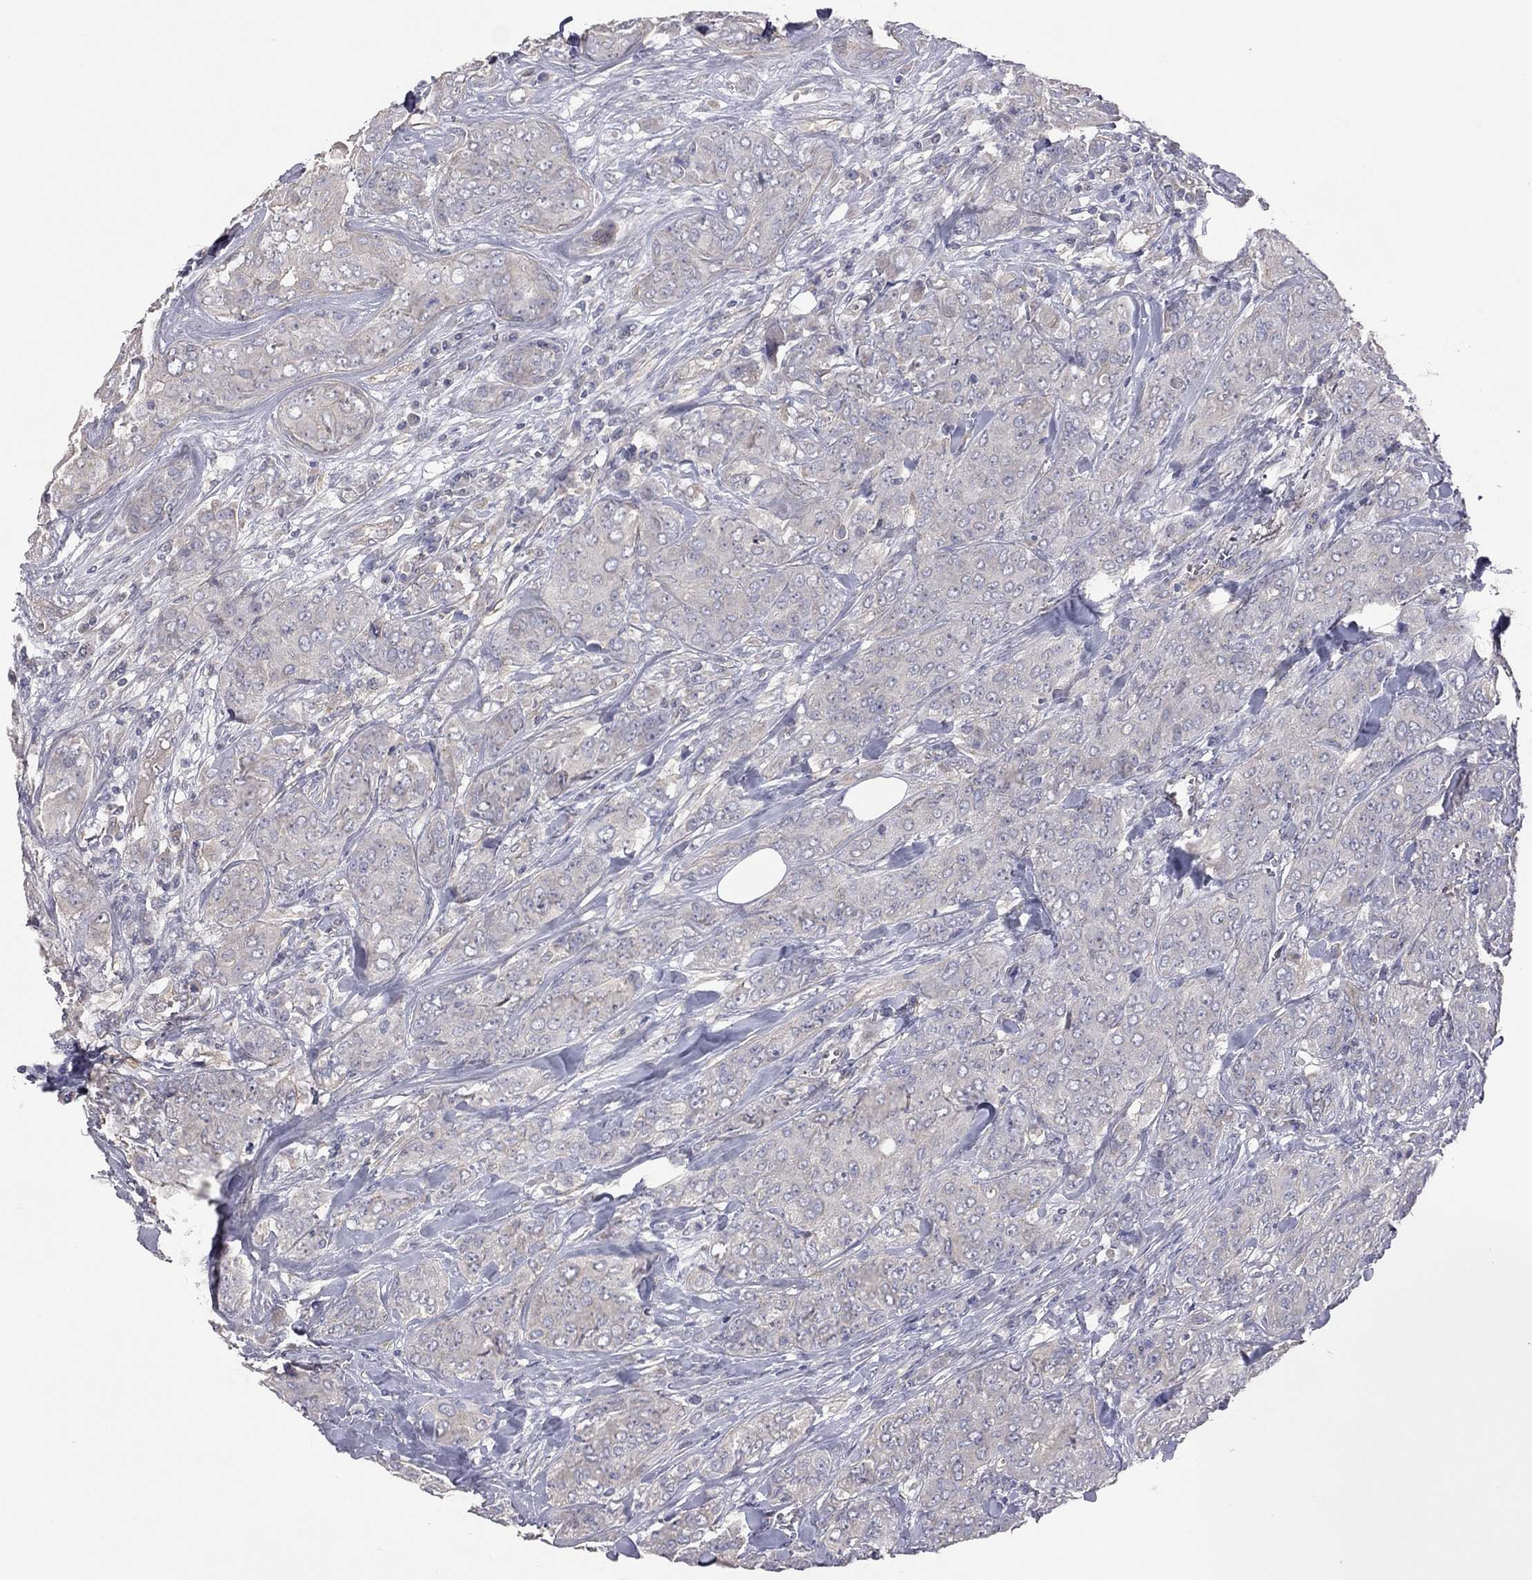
{"staining": {"intensity": "negative", "quantity": "none", "location": "none"}, "tissue": "breast cancer", "cell_type": "Tumor cells", "image_type": "cancer", "snomed": [{"axis": "morphology", "description": "Duct carcinoma"}, {"axis": "topography", "description": "Breast"}], "caption": "There is no significant positivity in tumor cells of breast invasive ductal carcinoma. The staining is performed using DAB (3,3'-diaminobenzidine) brown chromogen with nuclei counter-stained in using hematoxylin.", "gene": "KCNB1", "patient": {"sex": "female", "age": 43}}